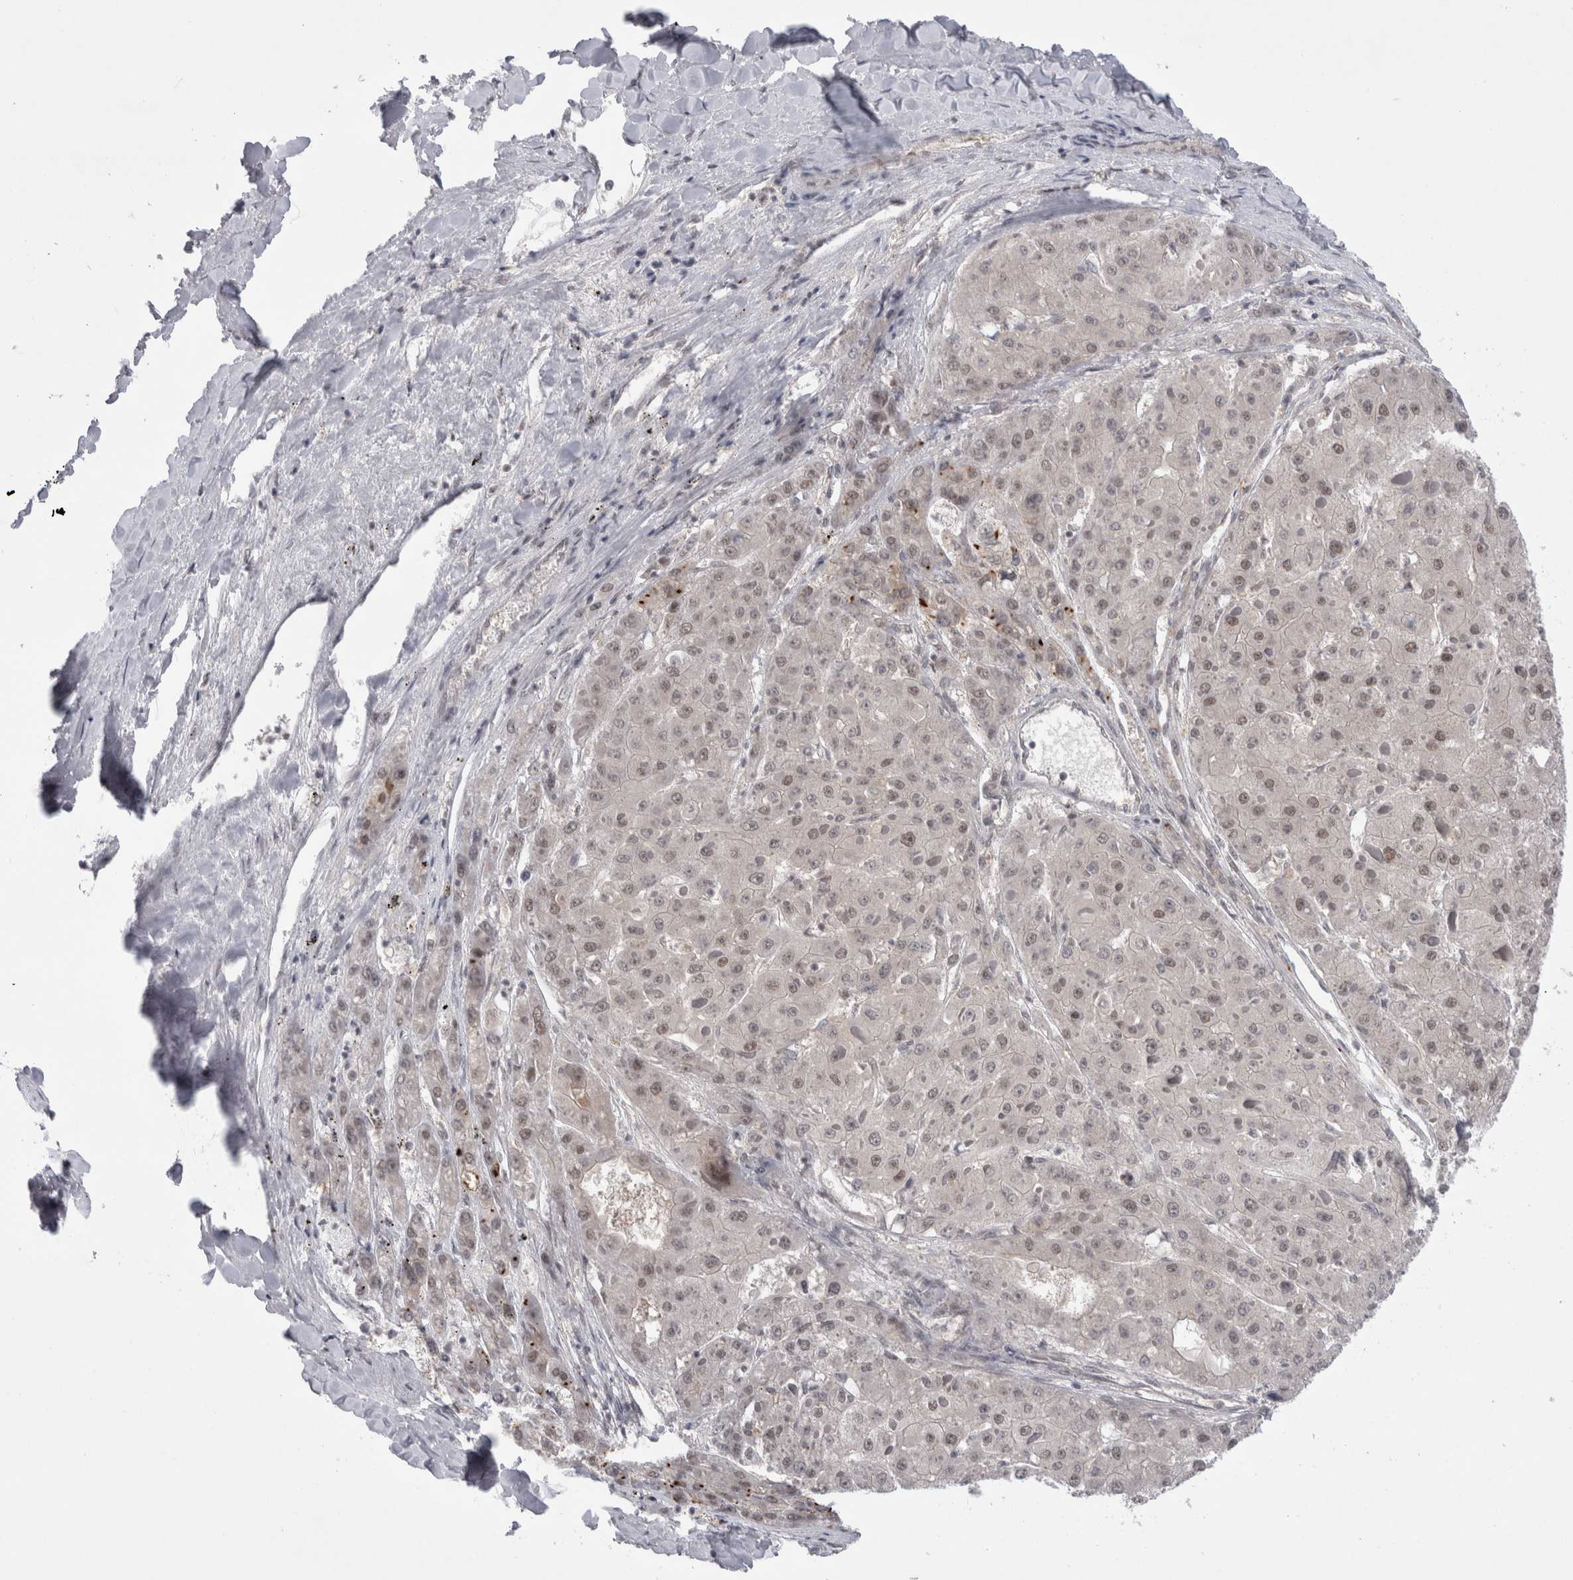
{"staining": {"intensity": "weak", "quantity": ">75%", "location": "nuclear"}, "tissue": "liver cancer", "cell_type": "Tumor cells", "image_type": "cancer", "snomed": [{"axis": "morphology", "description": "Carcinoma, Hepatocellular, NOS"}, {"axis": "topography", "description": "Liver"}], "caption": "Immunohistochemical staining of liver cancer exhibits weak nuclear protein positivity in about >75% of tumor cells.", "gene": "PSMB2", "patient": {"sex": "female", "age": 73}}